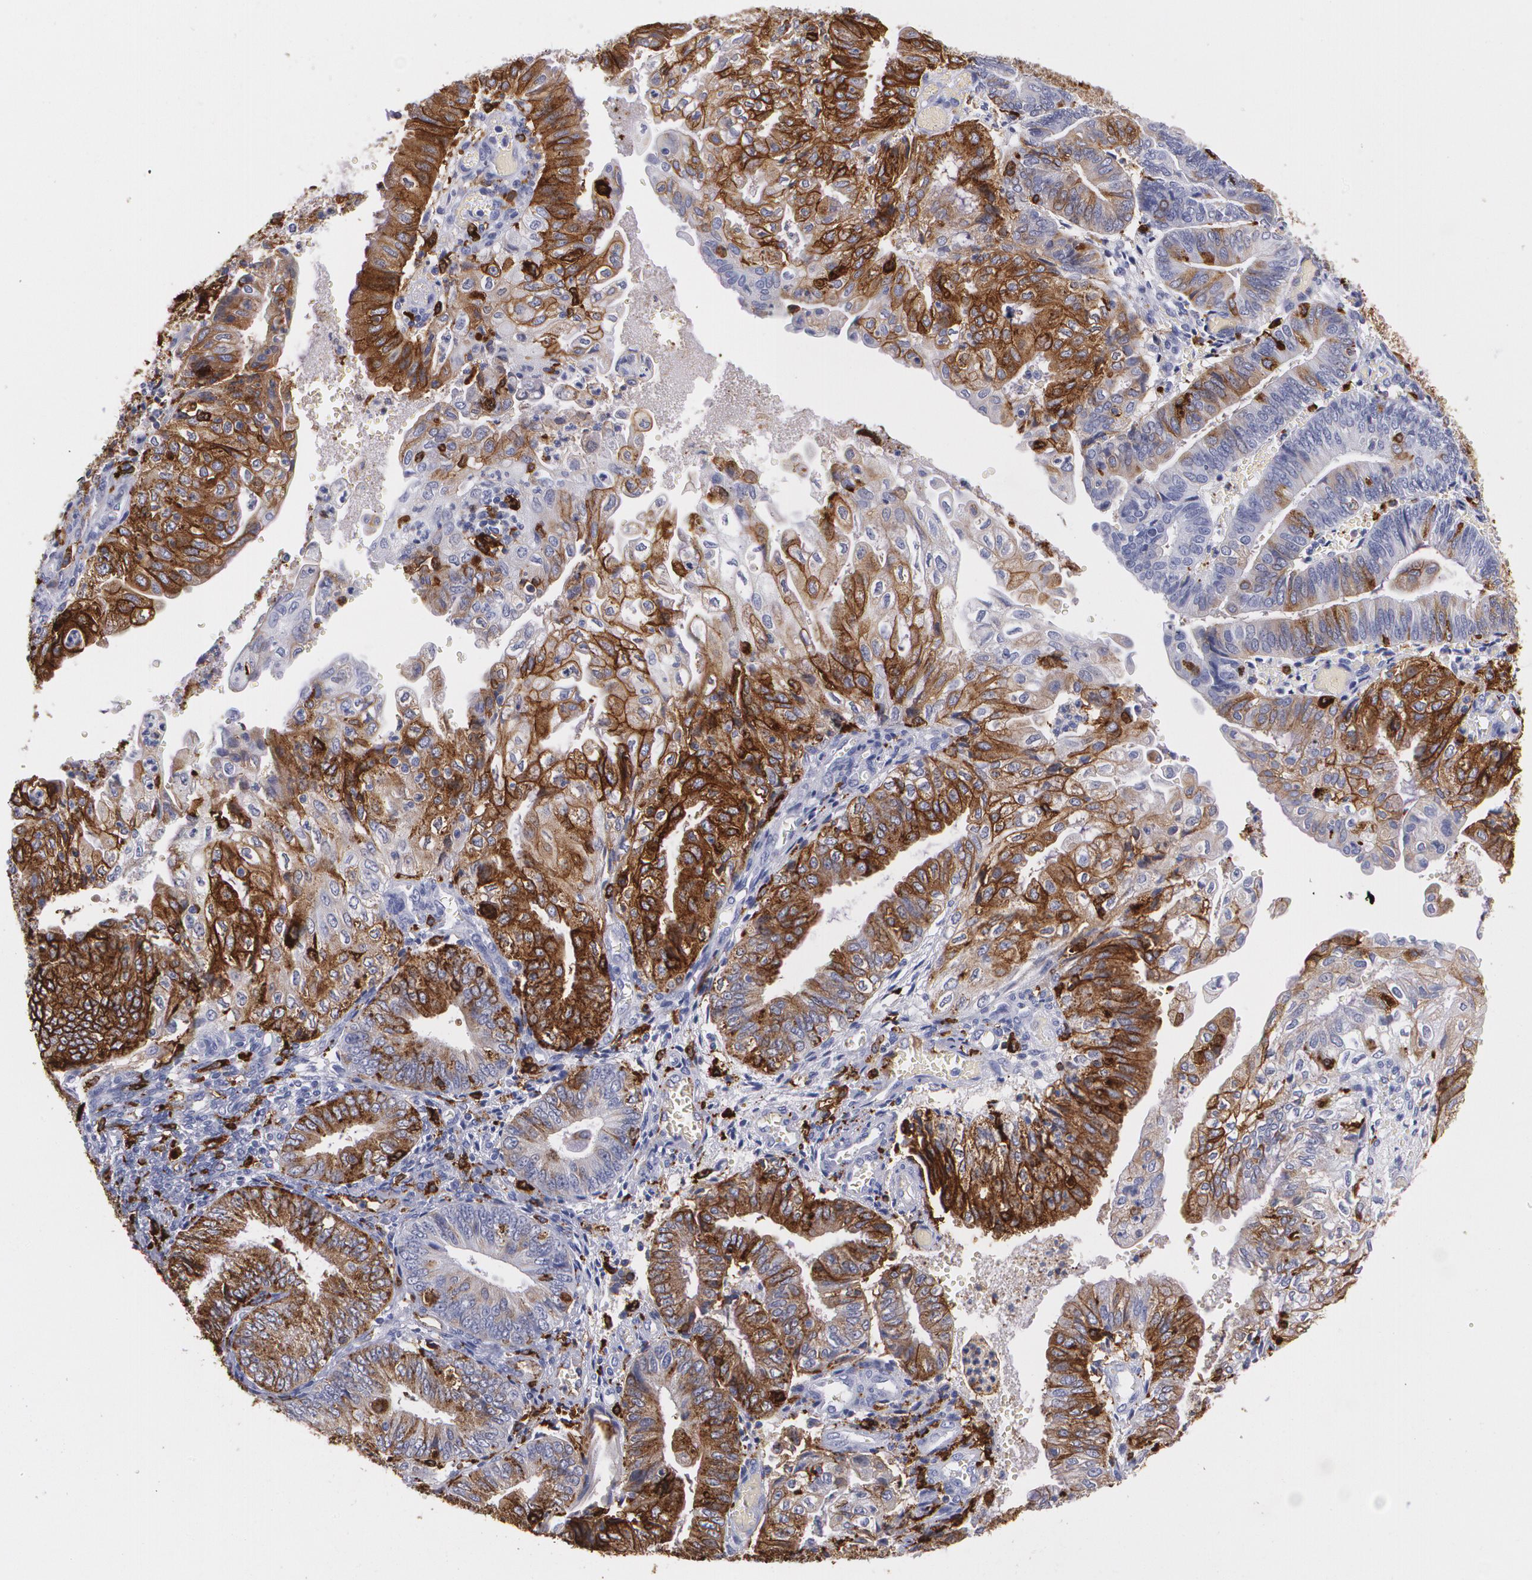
{"staining": {"intensity": "moderate", "quantity": "25%-75%", "location": "cytoplasmic/membranous"}, "tissue": "endometrial cancer", "cell_type": "Tumor cells", "image_type": "cancer", "snomed": [{"axis": "morphology", "description": "Adenocarcinoma, NOS"}, {"axis": "topography", "description": "Endometrium"}], "caption": "Approximately 25%-75% of tumor cells in human adenocarcinoma (endometrial) demonstrate moderate cytoplasmic/membranous protein staining as visualized by brown immunohistochemical staining.", "gene": "HLA-DRA", "patient": {"sex": "female", "age": 55}}